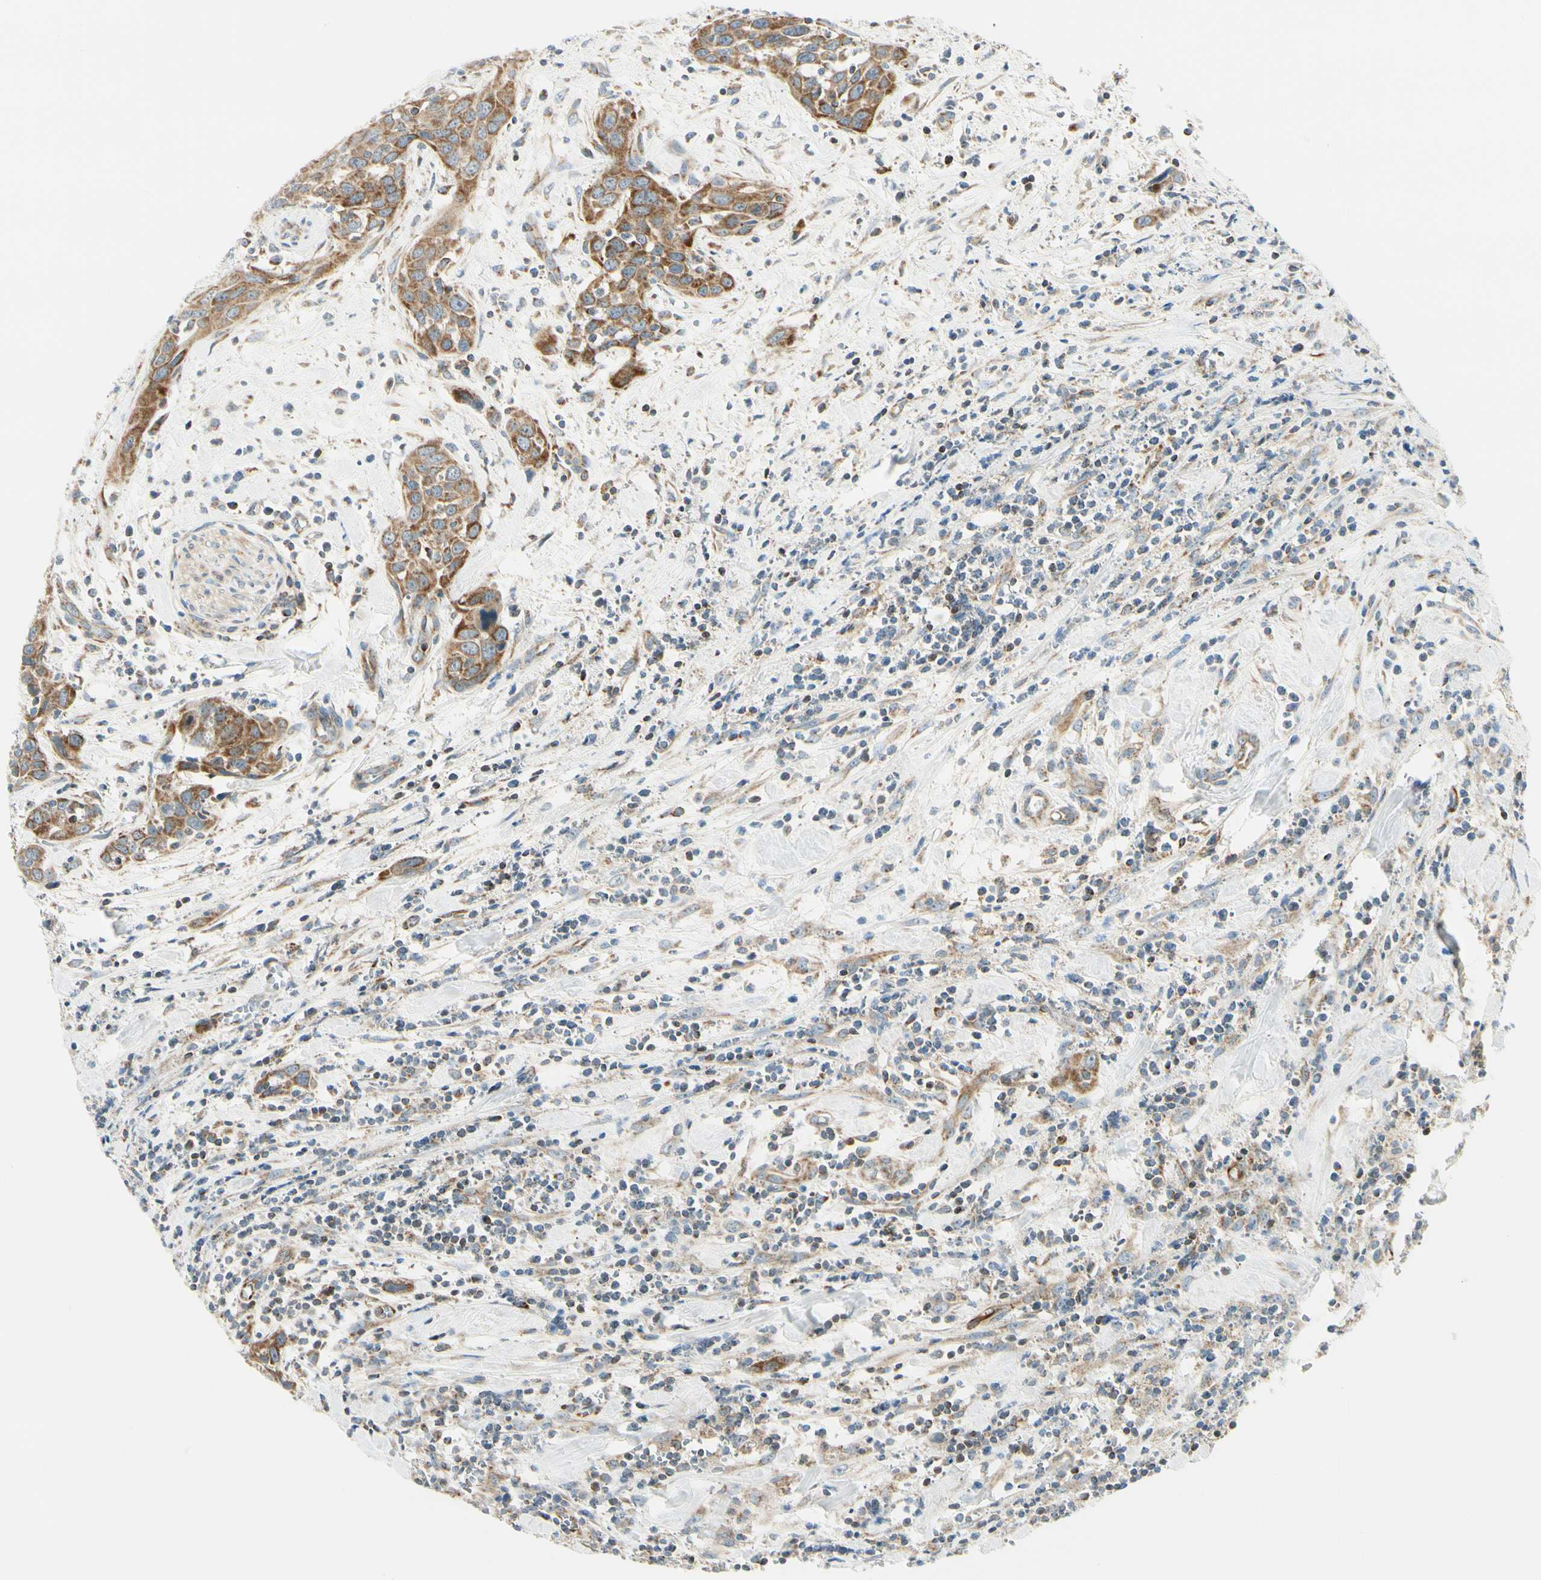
{"staining": {"intensity": "moderate", "quantity": ">75%", "location": "cytoplasmic/membranous"}, "tissue": "head and neck cancer", "cell_type": "Tumor cells", "image_type": "cancer", "snomed": [{"axis": "morphology", "description": "Squamous cell carcinoma, NOS"}, {"axis": "topography", "description": "Oral tissue"}, {"axis": "topography", "description": "Head-Neck"}], "caption": "Immunohistochemistry image of human head and neck squamous cell carcinoma stained for a protein (brown), which demonstrates medium levels of moderate cytoplasmic/membranous positivity in about >75% of tumor cells.", "gene": "TBC1D10A", "patient": {"sex": "female", "age": 50}}